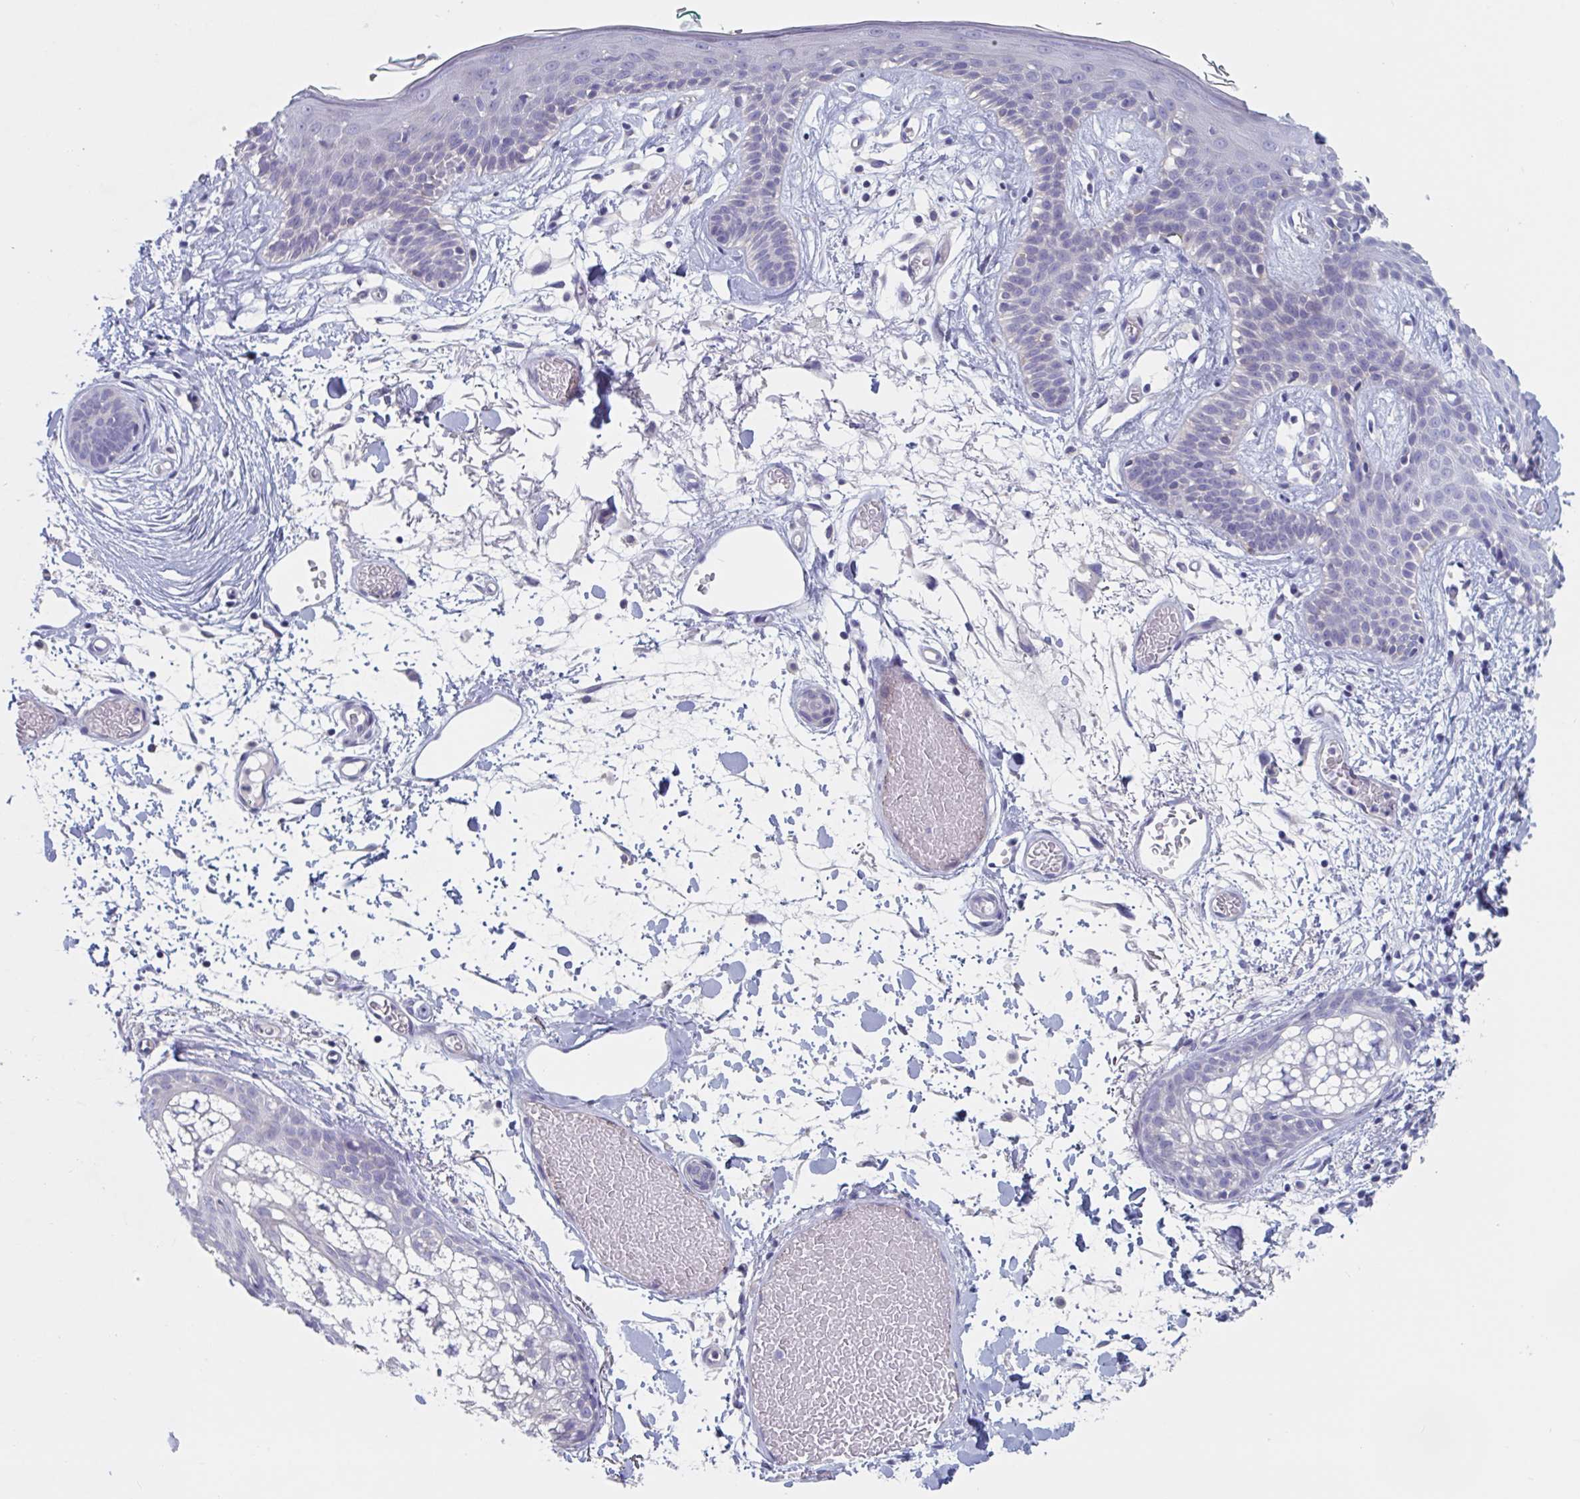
{"staining": {"intensity": "negative", "quantity": "none", "location": "none"}, "tissue": "skin", "cell_type": "Fibroblasts", "image_type": "normal", "snomed": [{"axis": "morphology", "description": "Normal tissue, NOS"}, {"axis": "topography", "description": "Skin"}], "caption": "Micrograph shows no significant protein positivity in fibroblasts of benign skin.", "gene": "ABHD16A", "patient": {"sex": "male", "age": 79}}